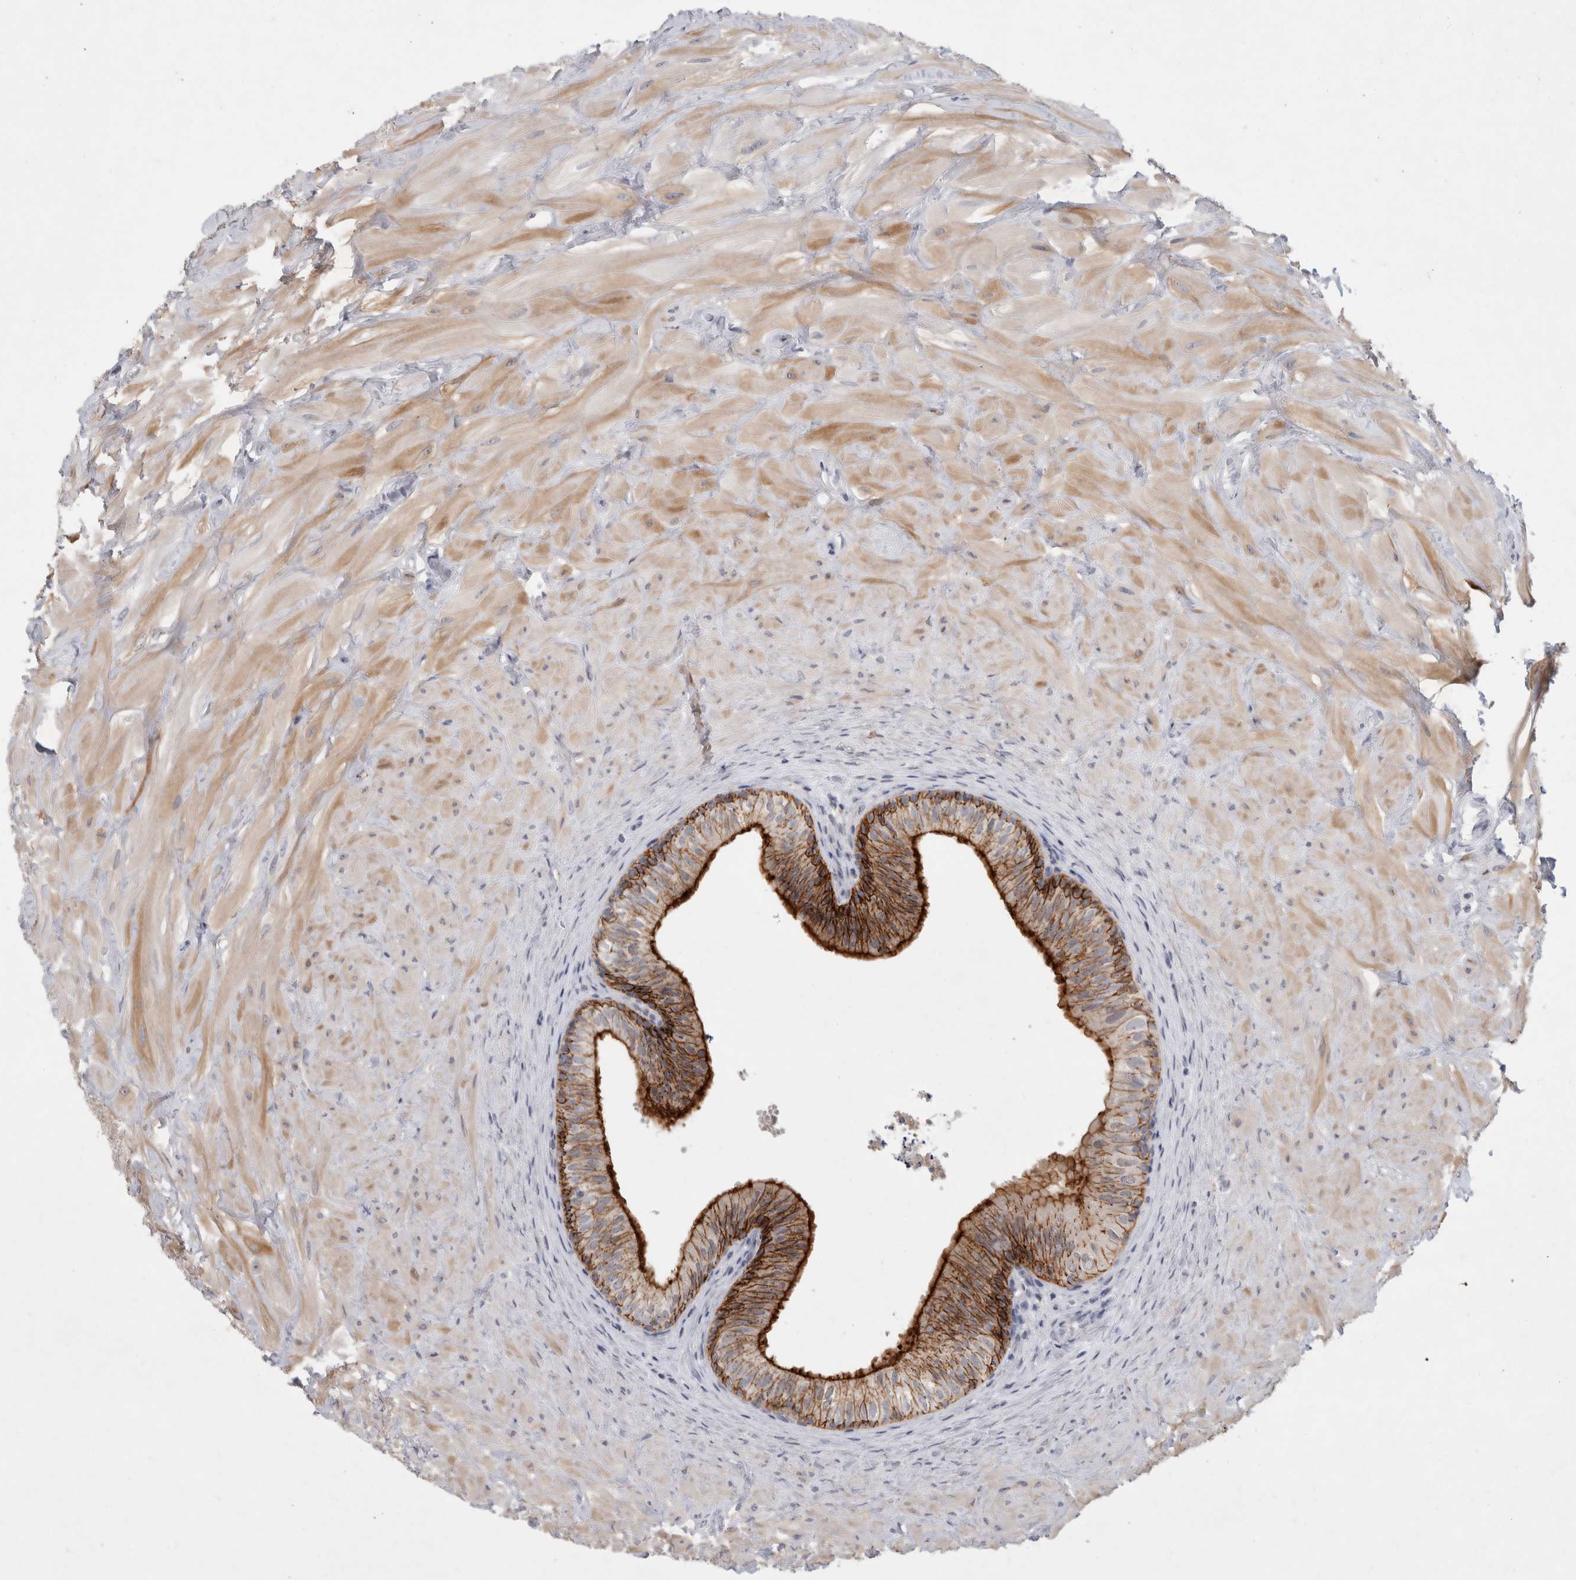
{"staining": {"intensity": "strong", "quantity": ">75%", "location": "cytoplasmic/membranous"}, "tissue": "epididymis", "cell_type": "Glandular cells", "image_type": "normal", "snomed": [{"axis": "morphology", "description": "Normal tissue, NOS"}, {"axis": "topography", "description": "Soft tissue"}, {"axis": "topography", "description": "Epididymis"}], "caption": "High-power microscopy captured an IHC micrograph of normal epididymis, revealing strong cytoplasmic/membranous staining in approximately >75% of glandular cells. The protein of interest is shown in brown color, while the nuclei are stained blue.", "gene": "NIPA1", "patient": {"sex": "male", "age": 26}}